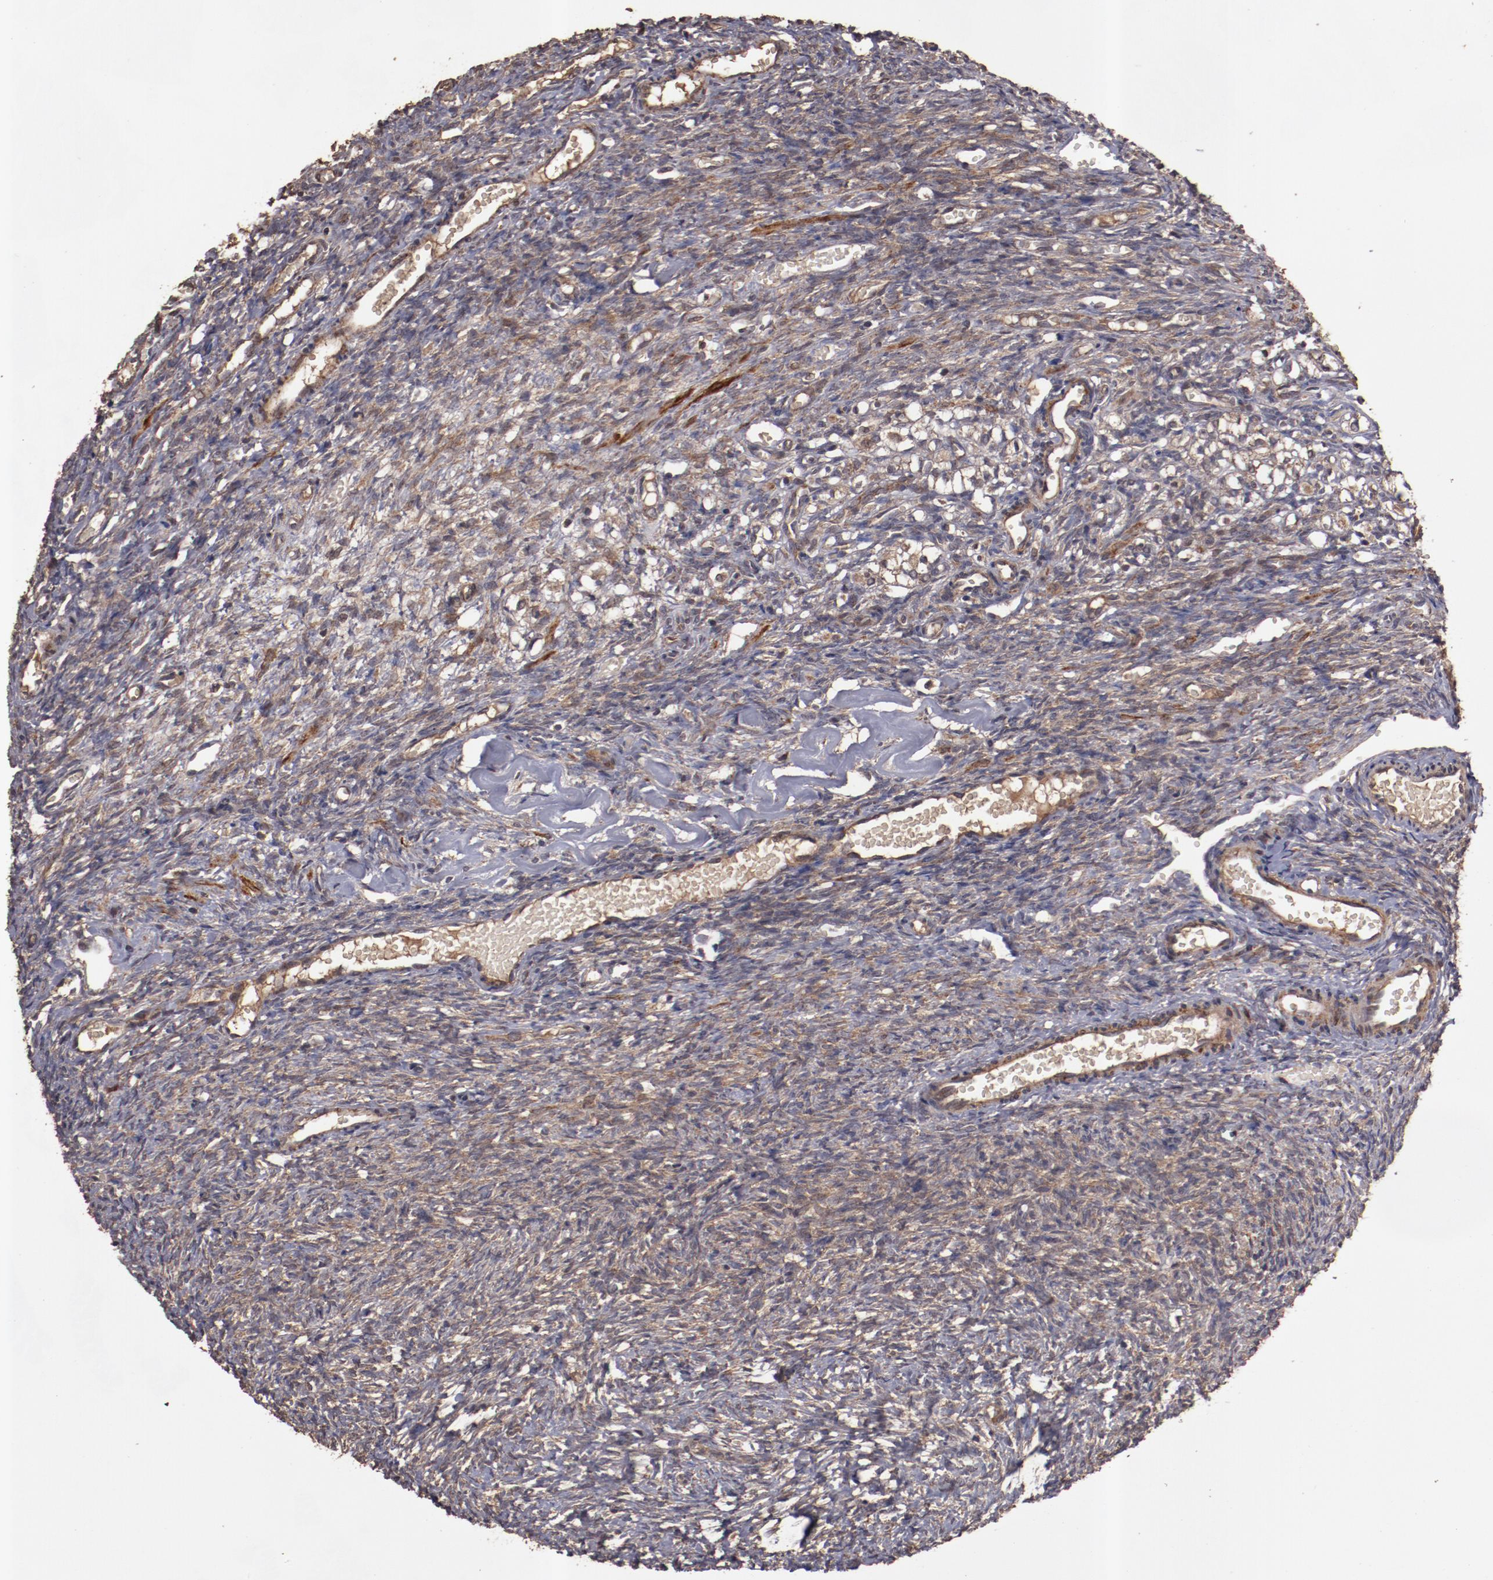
{"staining": {"intensity": "moderate", "quantity": ">75%", "location": "cytoplasmic/membranous"}, "tissue": "ovary", "cell_type": "Follicle cells", "image_type": "normal", "snomed": [{"axis": "morphology", "description": "Normal tissue, NOS"}, {"axis": "topography", "description": "Ovary"}], "caption": "High-power microscopy captured an IHC image of unremarkable ovary, revealing moderate cytoplasmic/membranous staining in approximately >75% of follicle cells. The staining is performed using DAB (3,3'-diaminobenzidine) brown chromogen to label protein expression. The nuclei are counter-stained blue using hematoxylin.", "gene": "TXNDC16", "patient": {"sex": "female", "age": 35}}